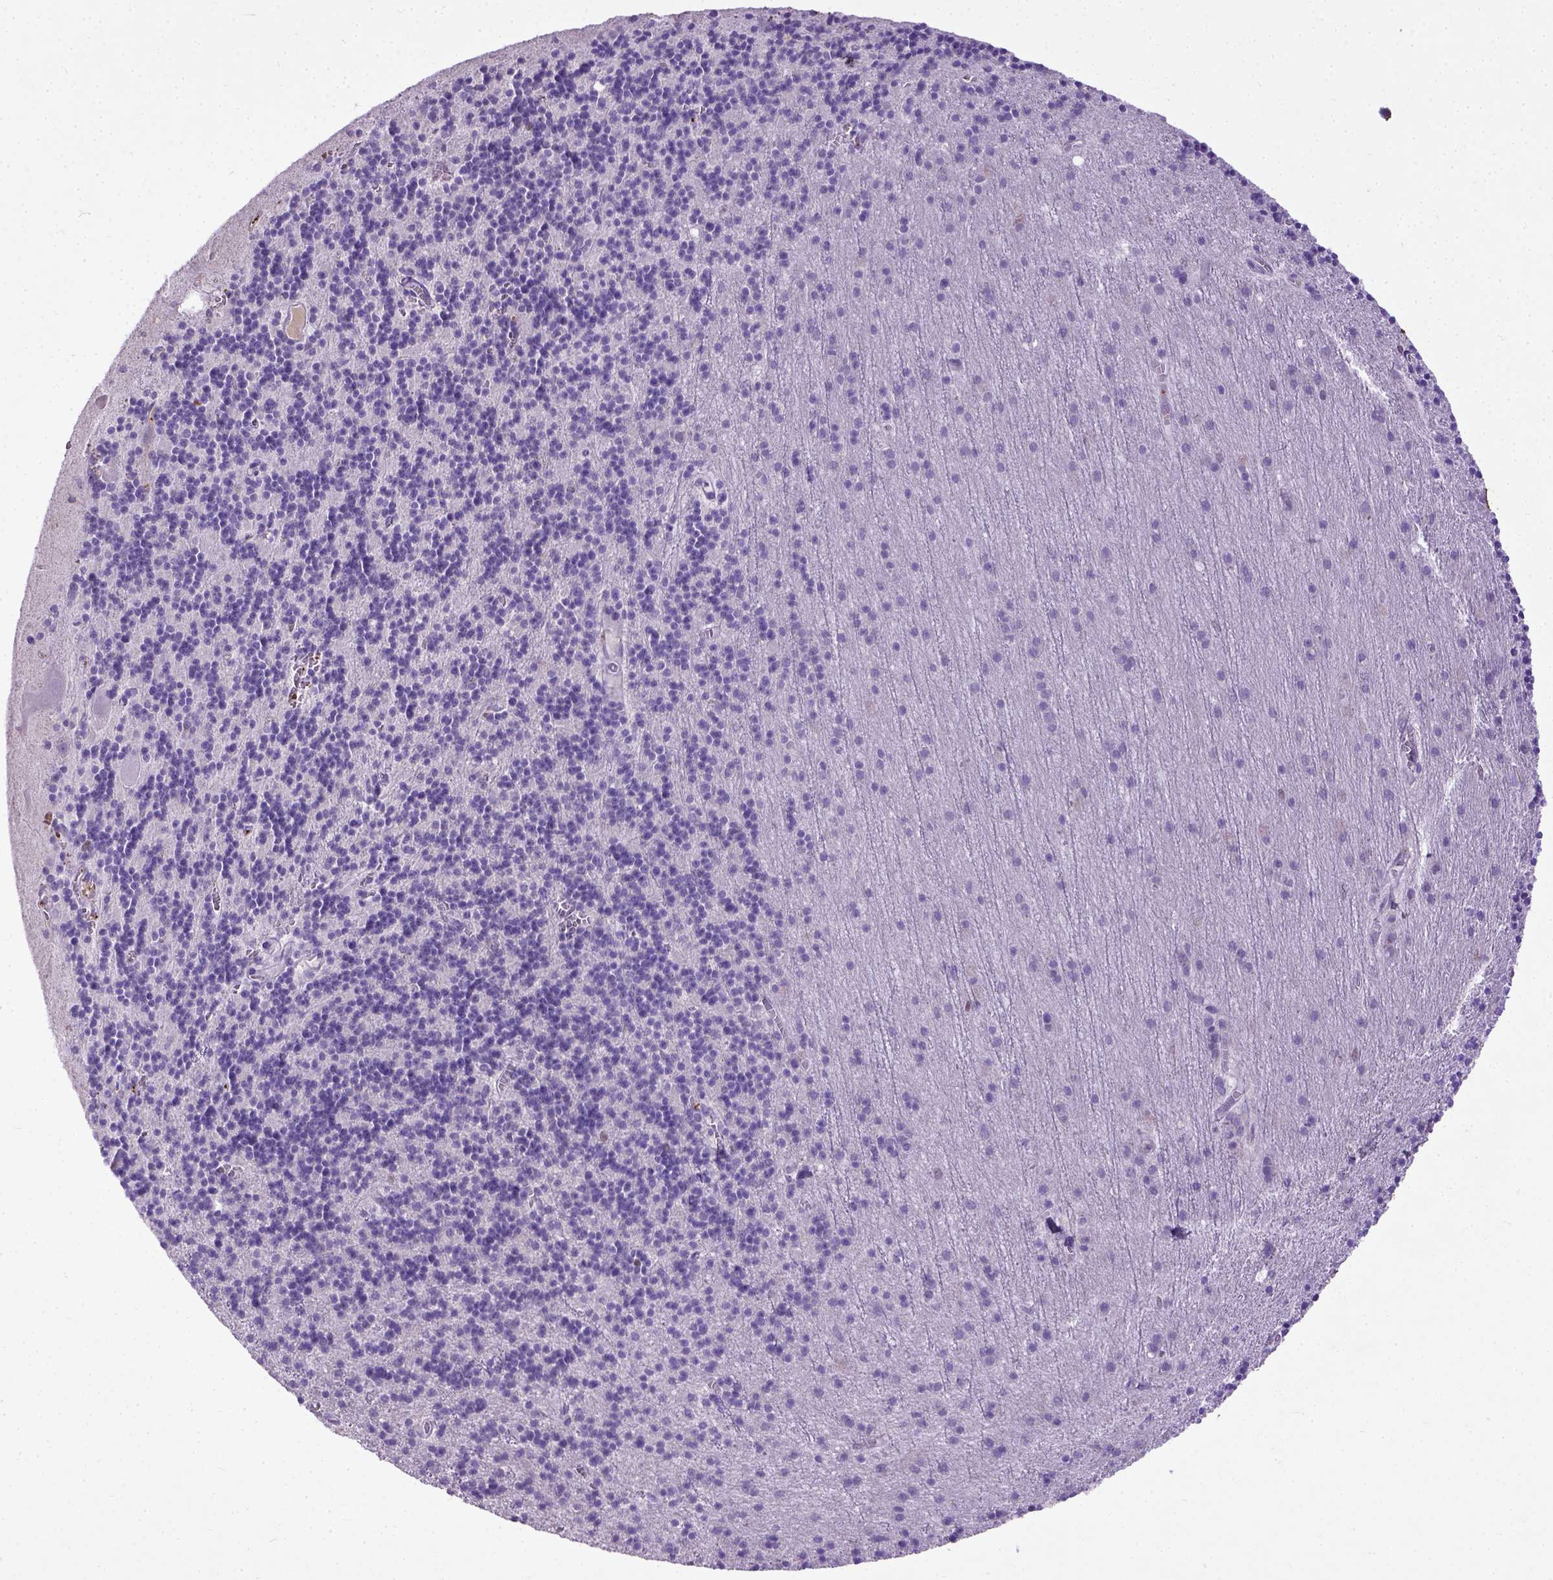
{"staining": {"intensity": "negative", "quantity": "none", "location": "none"}, "tissue": "cerebellum", "cell_type": "Cells in granular layer", "image_type": "normal", "snomed": [{"axis": "morphology", "description": "Normal tissue, NOS"}, {"axis": "topography", "description": "Cerebellum"}], "caption": "Micrograph shows no protein positivity in cells in granular layer of normal cerebellum.", "gene": "ADAMTS8", "patient": {"sex": "male", "age": 70}}